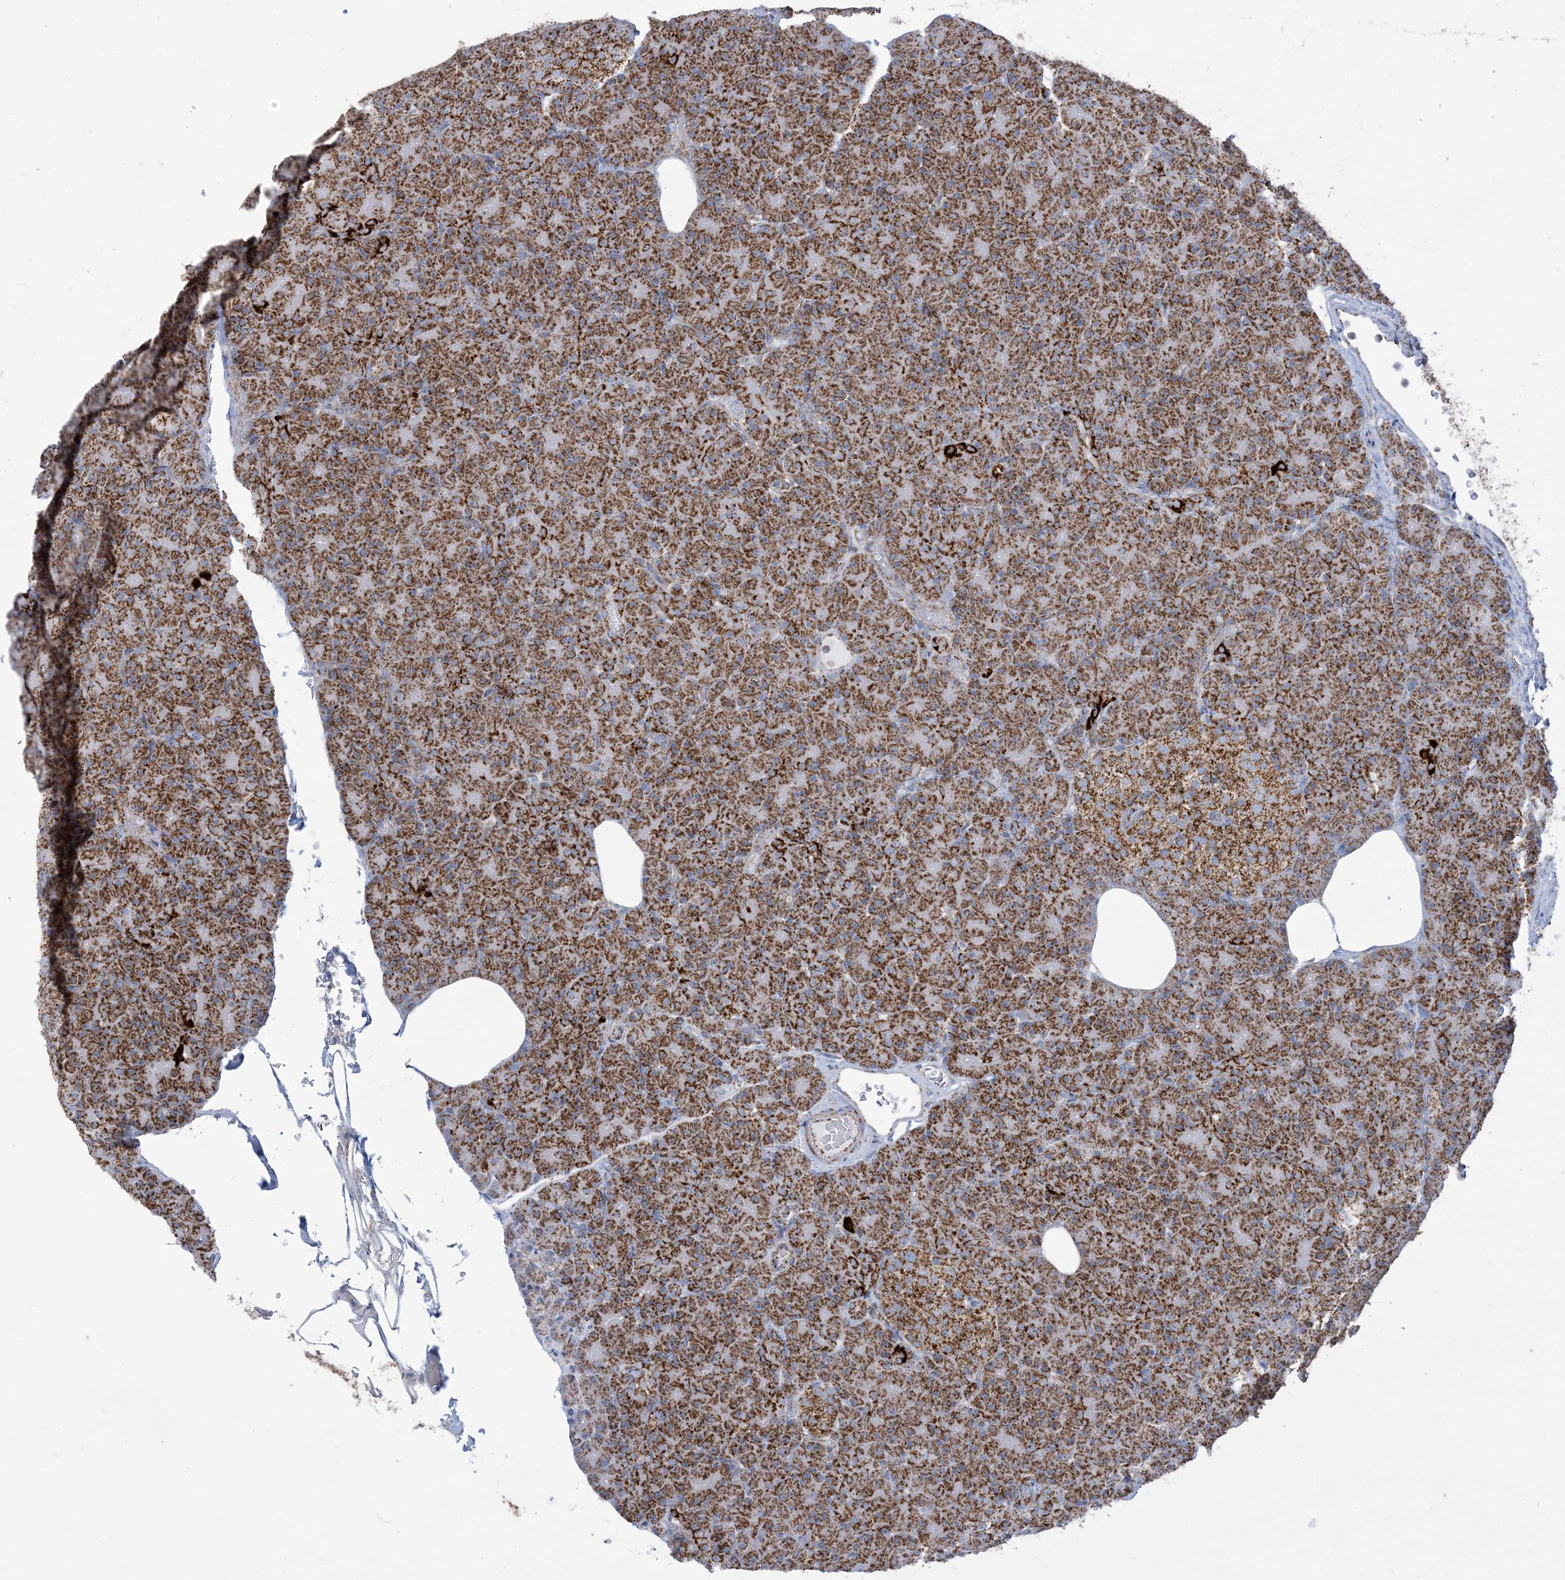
{"staining": {"intensity": "strong", "quantity": ">75%", "location": "cytoplasmic/membranous"}, "tissue": "pancreas", "cell_type": "Exocrine glandular cells", "image_type": "normal", "snomed": [{"axis": "morphology", "description": "Normal tissue, NOS"}, {"axis": "topography", "description": "Pancreas"}], "caption": "Immunohistochemistry (IHC) staining of benign pancreas, which exhibits high levels of strong cytoplasmic/membranous positivity in about >75% of exocrine glandular cells indicating strong cytoplasmic/membranous protein expression. The staining was performed using DAB (3,3'-diaminobenzidine) (brown) for protein detection and nuclei were counterstained in hematoxylin (blue).", "gene": "SAMM50", "patient": {"sex": "female", "age": 43}}